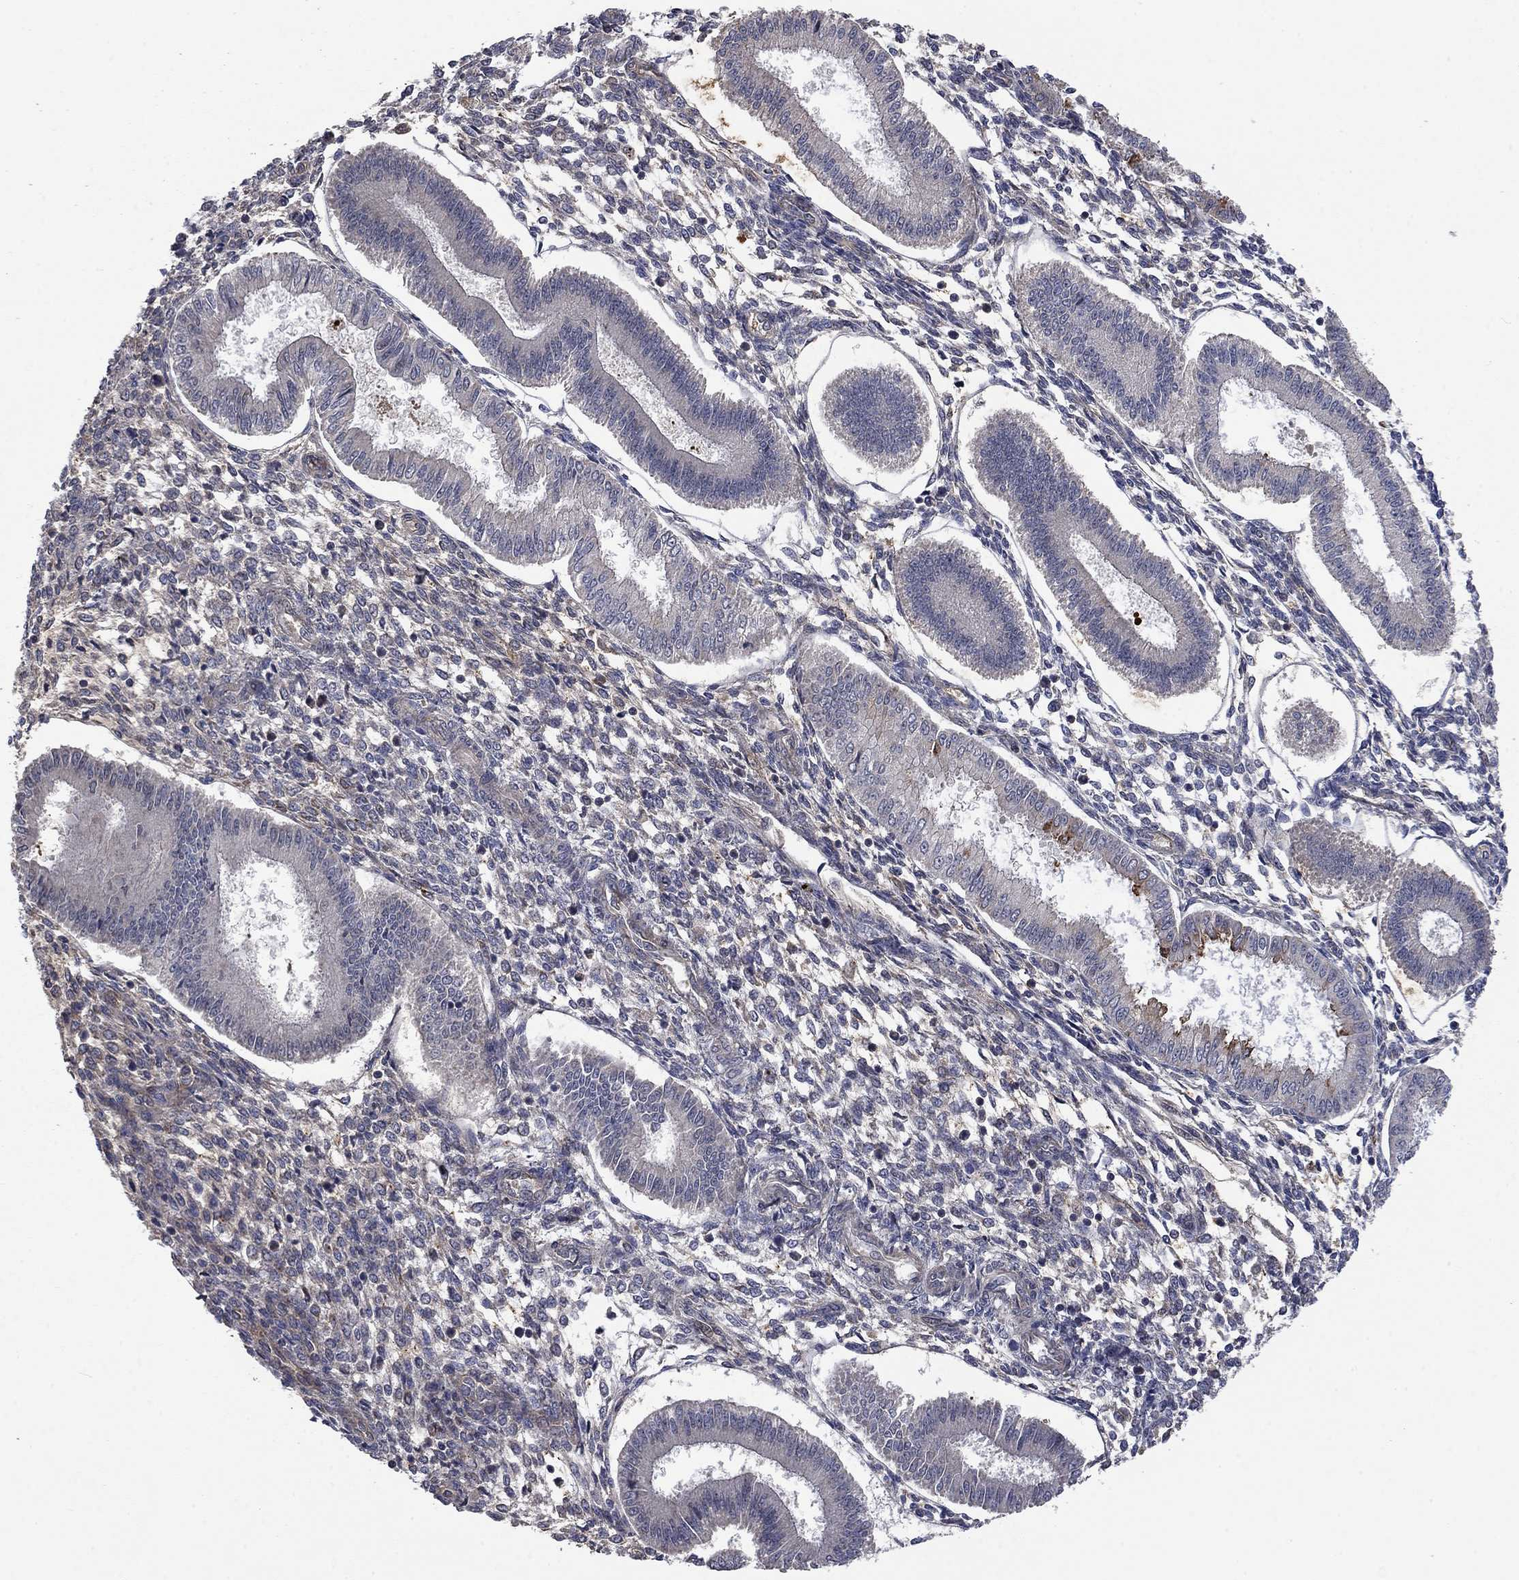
{"staining": {"intensity": "negative", "quantity": "none", "location": "none"}, "tissue": "endometrium", "cell_type": "Cells in endometrial stroma", "image_type": "normal", "snomed": [{"axis": "morphology", "description": "Normal tissue, NOS"}, {"axis": "topography", "description": "Endometrium"}], "caption": "Cells in endometrial stroma are negative for brown protein staining in normal endometrium. The staining was performed using DAB to visualize the protein expression in brown, while the nuclei were stained in blue with hematoxylin (Magnification: 20x).", "gene": "VCAN", "patient": {"sex": "female", "age": 43}}